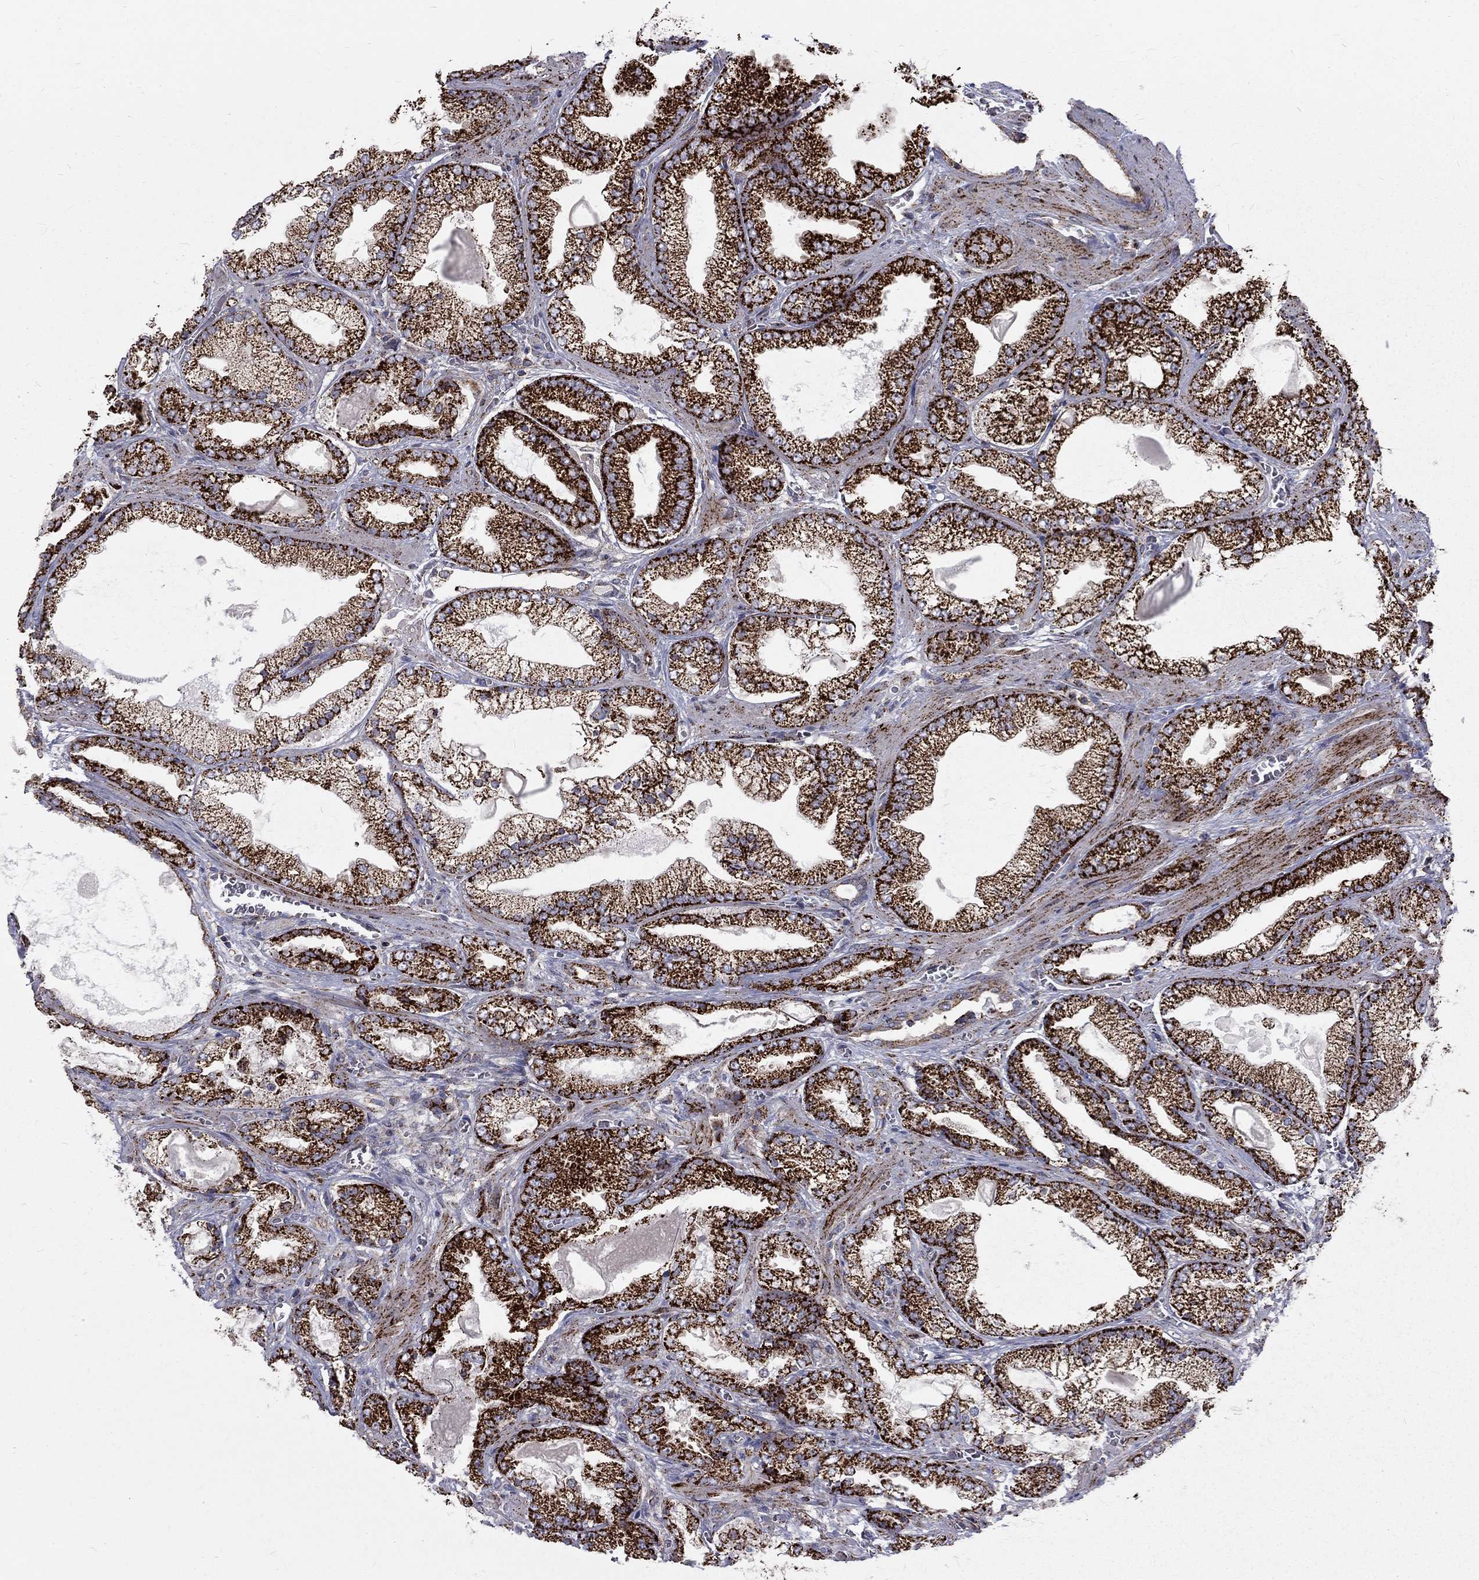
{"staining": {"intensity": "strong", "quantity": ">75%", "location": "cytoplasmic/membranous"}, "tissue": "prostate cancer", "cell_type": "Tumor cells", "image_type": "cancer", "snomed": [{"axis": "morphology", "description": "Adenocarcinoma, Low grade"}, {"axis": "topography", "description": "Prostate"}], "caption": "Human adenocarcinoma (low-grade) (prostate) stained for a protein (brown) displays strong cytoplasmic/membranous positive positivity in approximately >75% of tumor cells.", "gene": "ALDH1B1", "patient": {"sex": "male", "age": 57}}